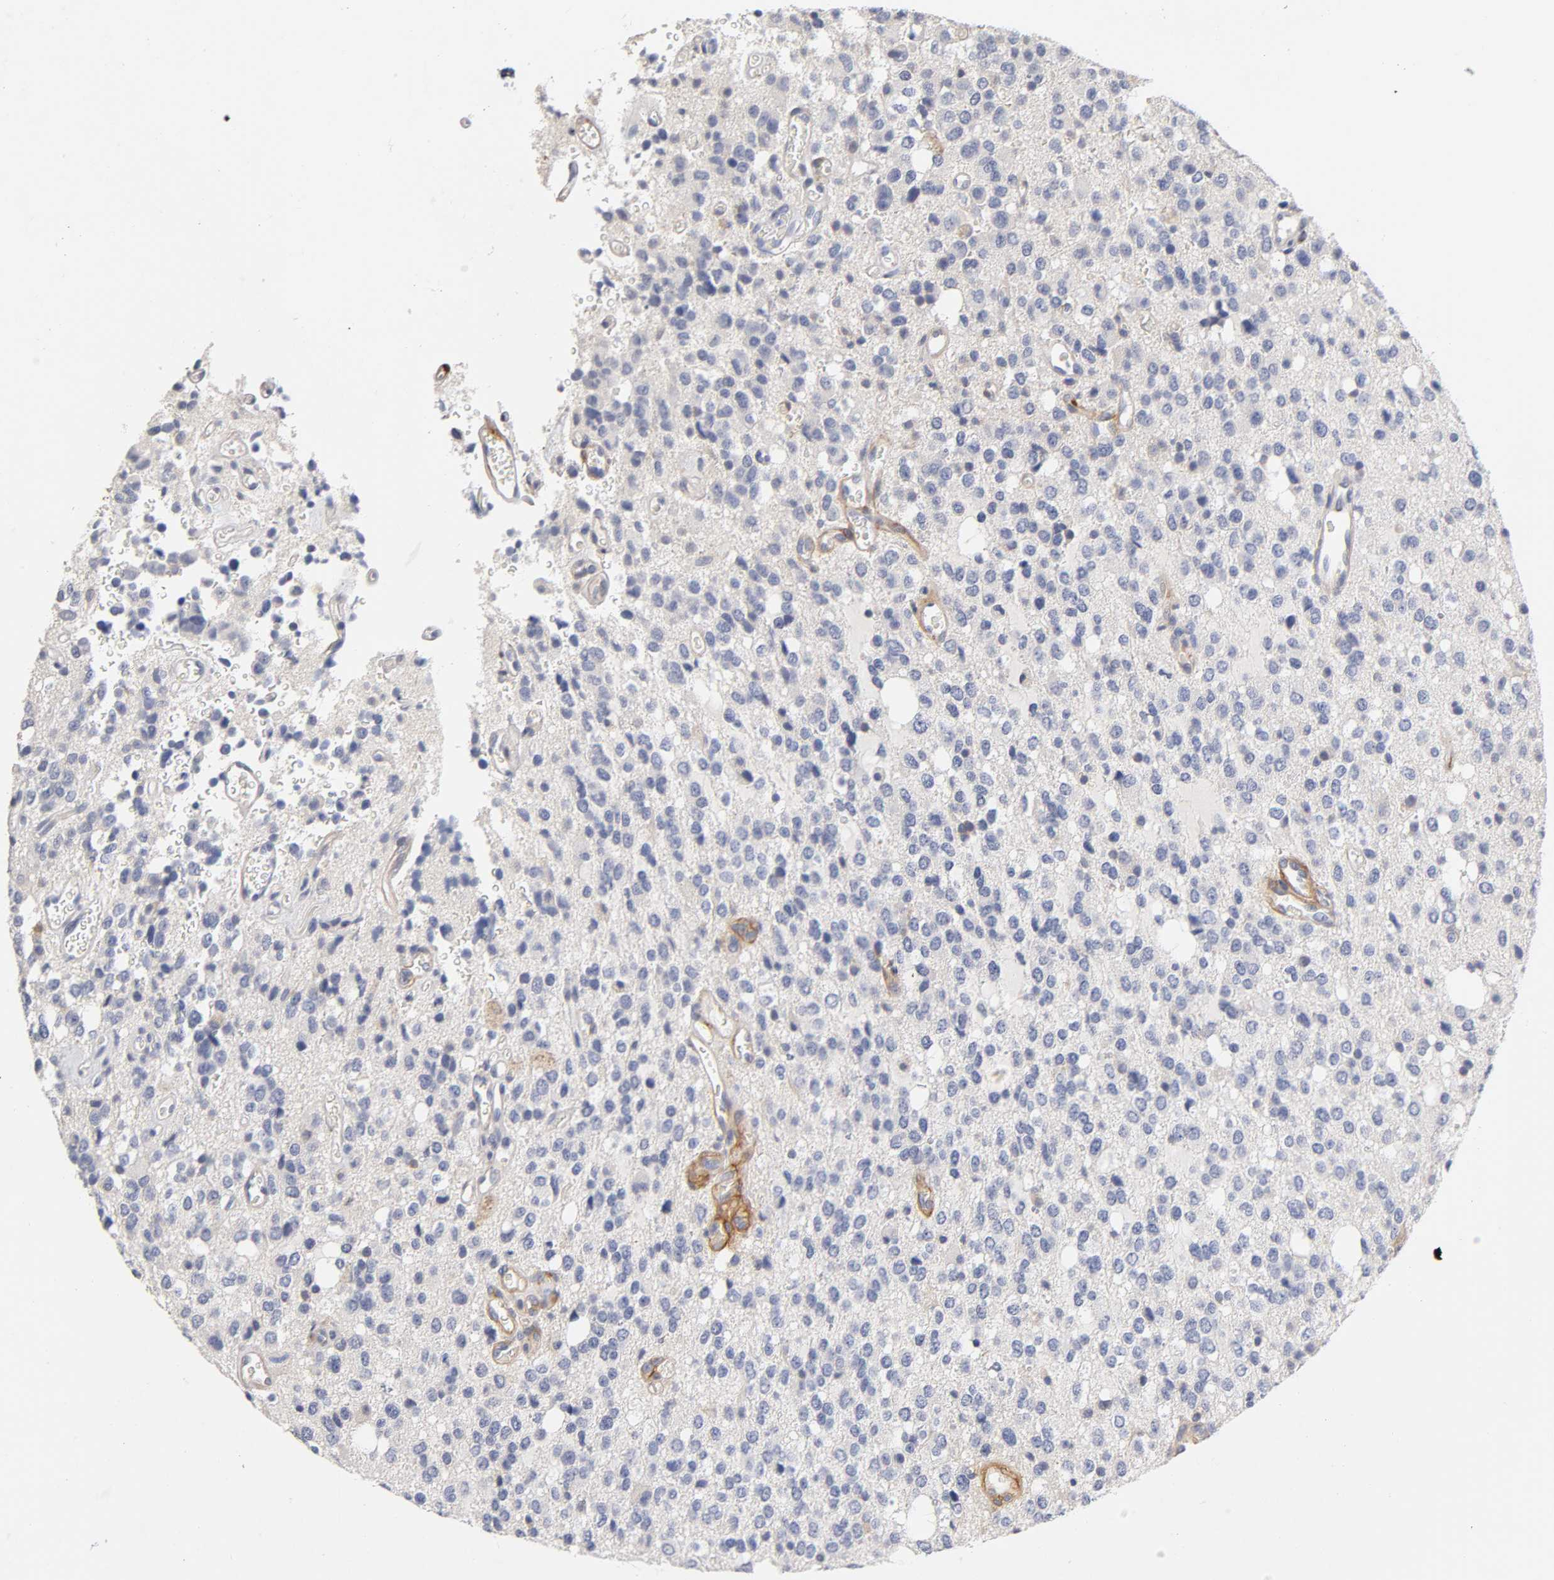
{"staining": {"intensity": "negative", "quantity": "none", "location": "none"}, "tissue": "glioma", "cell_type": "Tumor cells", "image_type": "cancer", "snomed": [{"axis": "morphology", "description": "Glioma, malignant, High grade"}, {"axis": "topography", "description": "Brain"}], "caption": "This is a image of immunohistochemistry staining of malignant high-grade glioma, which shows no staining in tumor cells.", "gene": "LAMB1", "patient": {"sex": "male", "age": 47}}